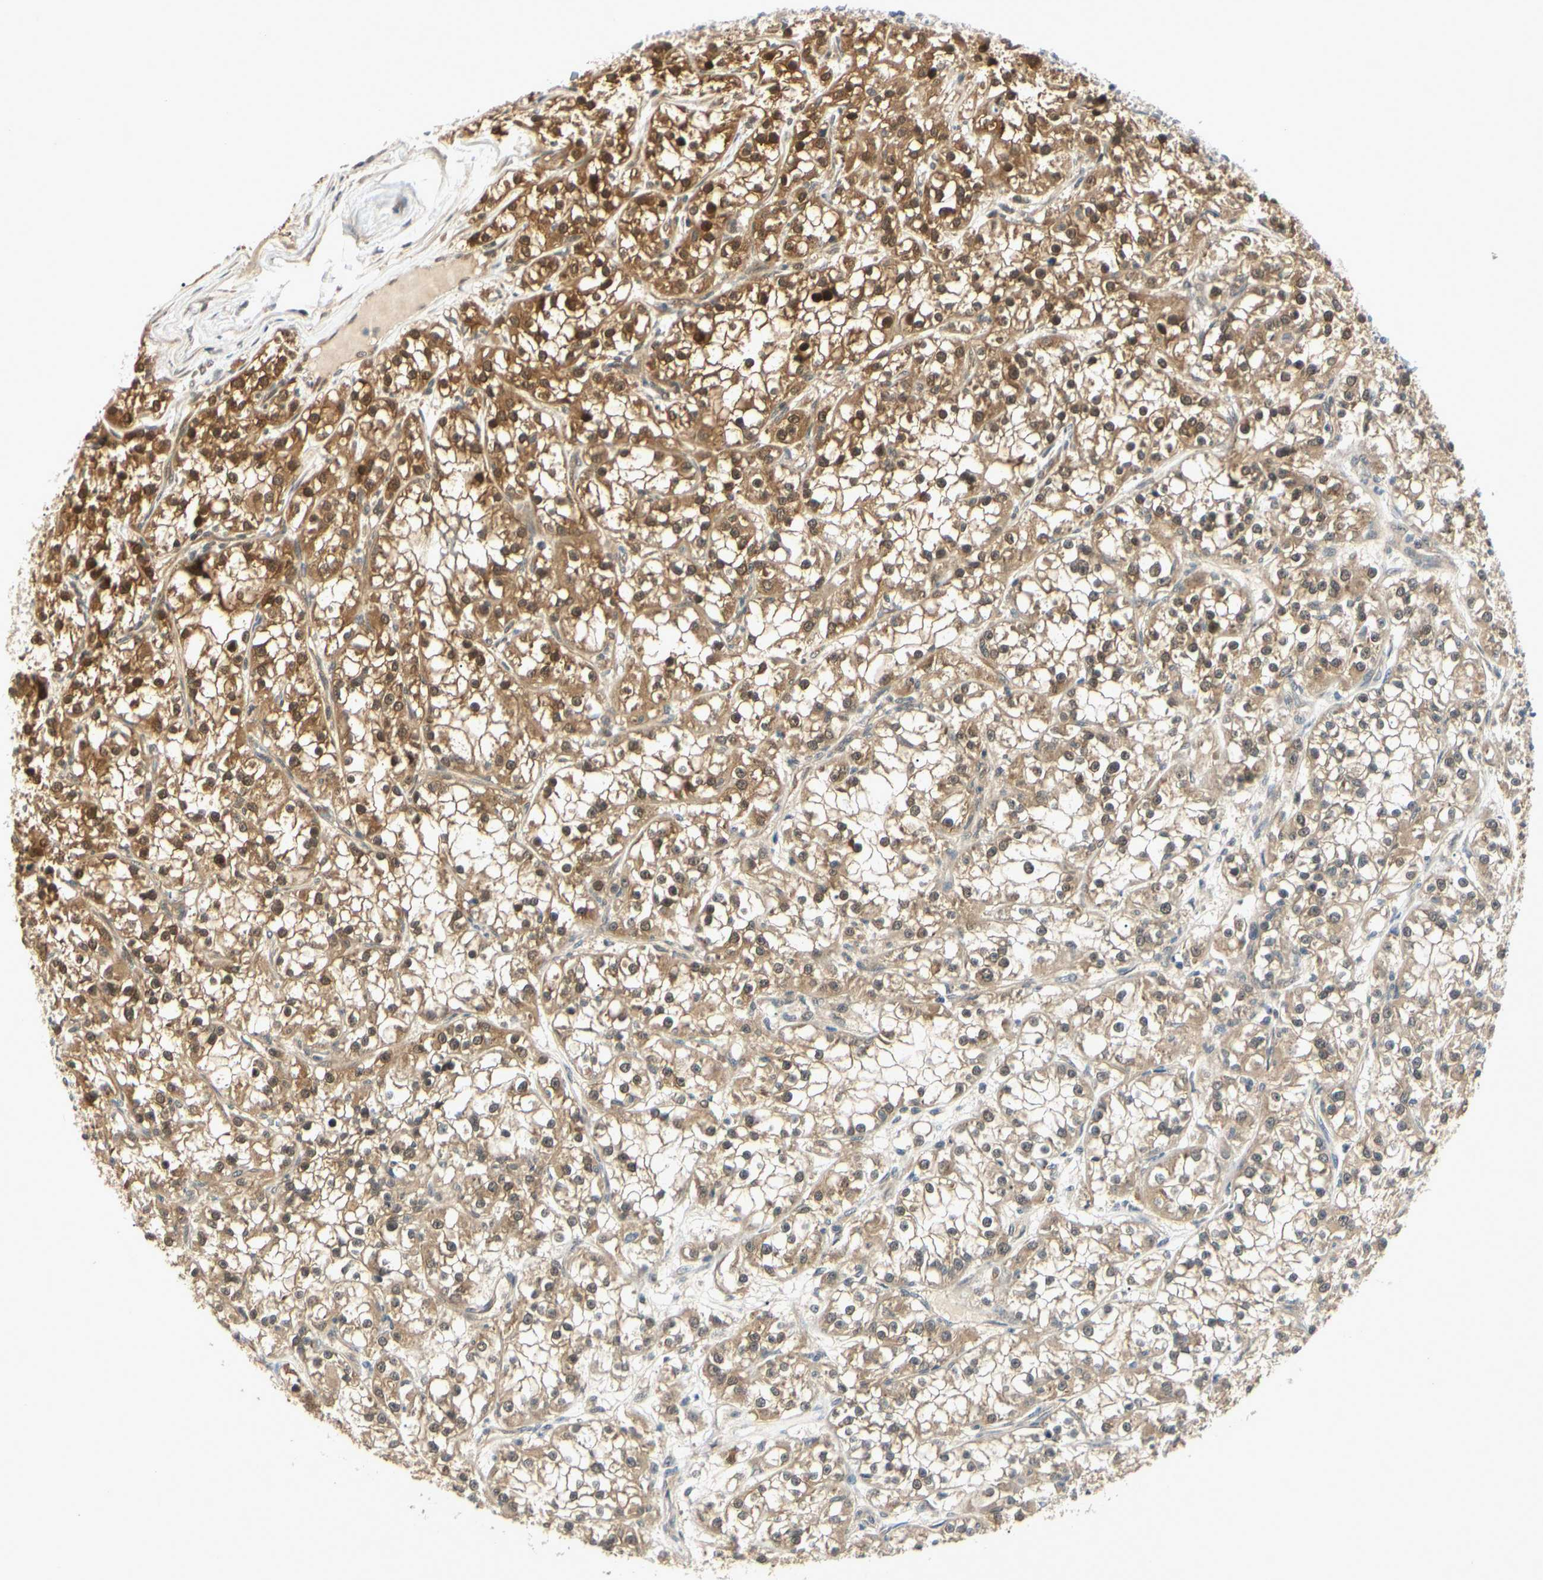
{"staining": {"intensity": "moderate", "quantity": ">75%", "location": "cytoplasmic/membranous,nuclear"}, "tissue": "renal cancer", "cell_type": "Tumor cells", "image_type": "cancer", "snomed": [{"axis": "morphology", "description": "Adenocarcinoma, NOS"}, {"axis": "topography", "description": "Kidney"}], "caption": "Moderate cytoplasmic/membranous and nuclear expression for a protein is seen in approximately >75% of tumor cells of adenocarcinoma (renal) using immunohistochemistry (IHC).", "gene": "UBE2Z", "patient": {"sex": "female", "age": 52}}